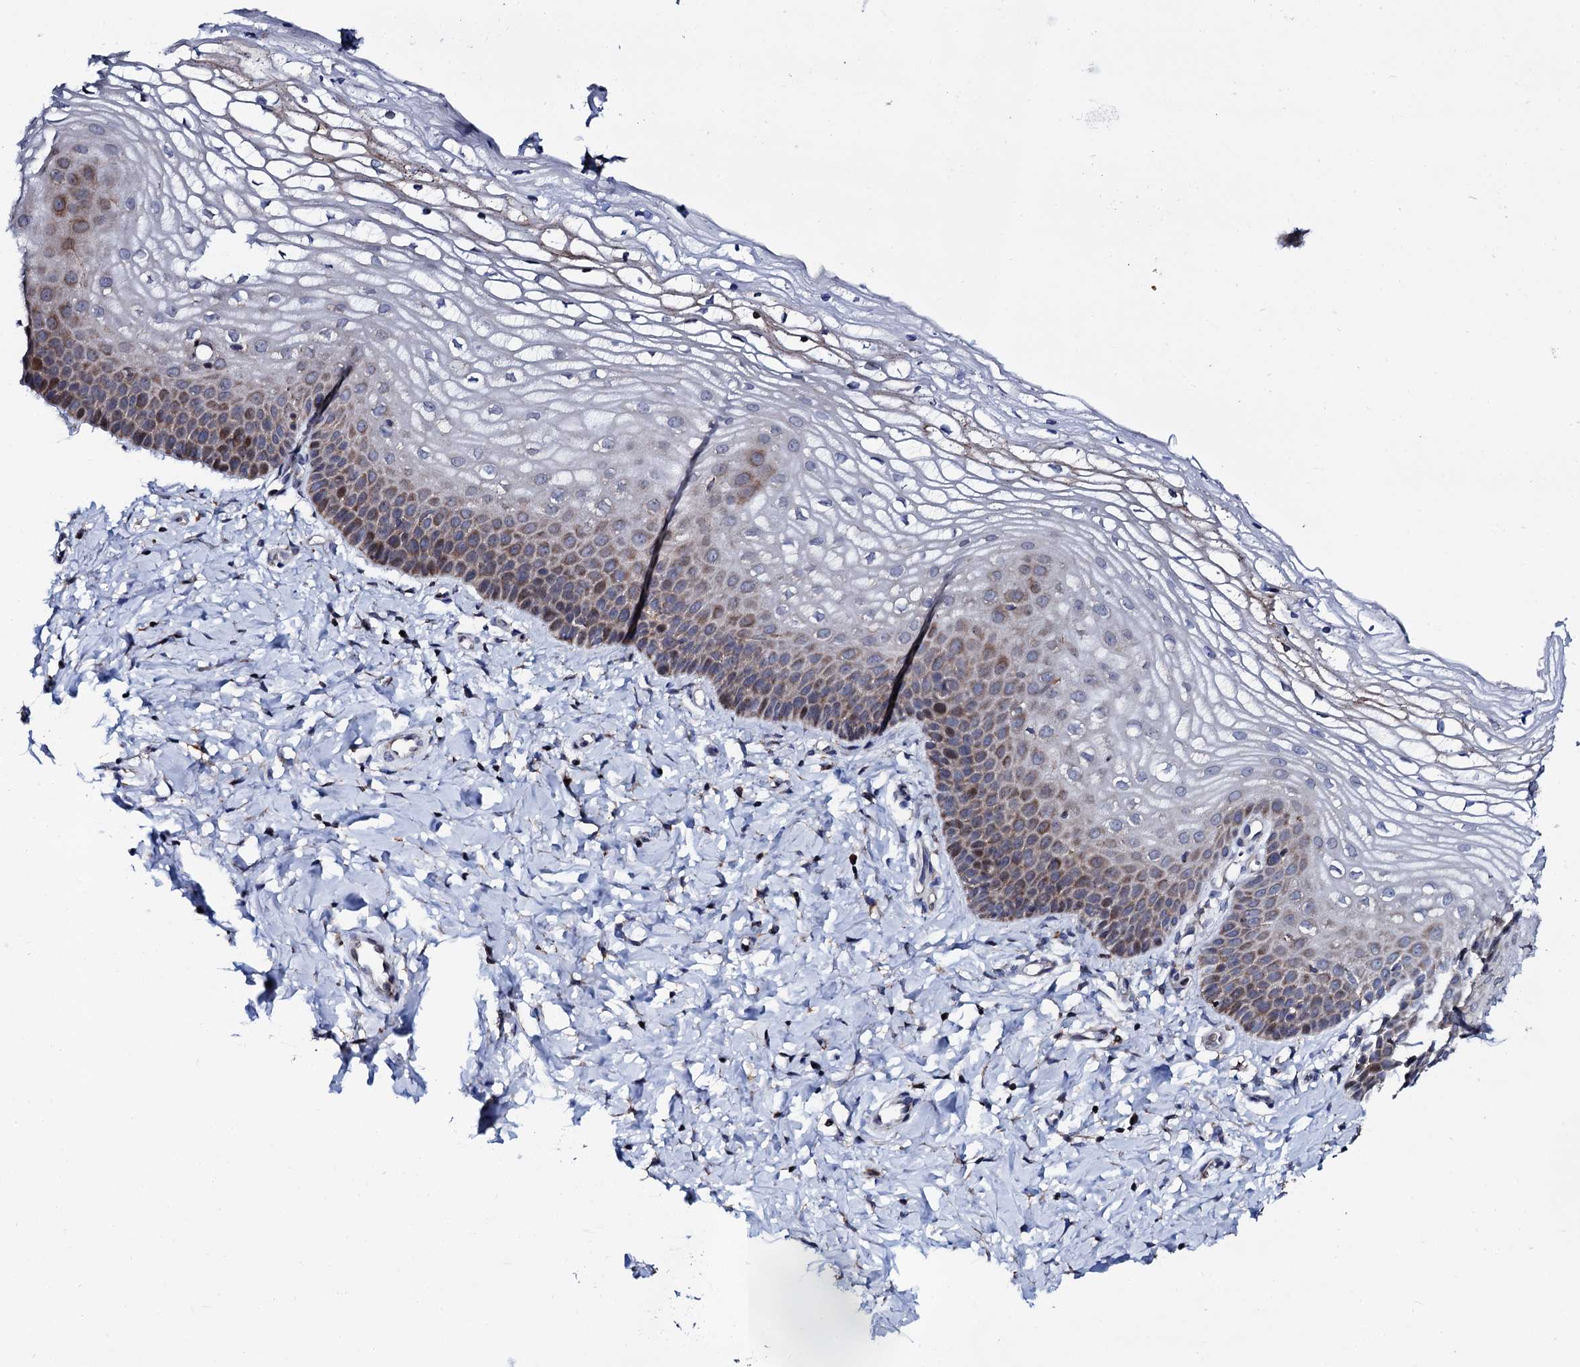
{"staining": {"intensity": "moderate", "quantity": "25%-75%", "location": "cytoplasmic/membranous"}, "tissue": "vagina", "cell_type": "Squamous epithelial cells", "image_type": "normal", "snomed": [{"axis": "morphology", "description": "Normal tissue, NOS"}, {"axis": "topography", "description": "Vagina"}, {"axis": "topography", "description": "Cervix"}], "caption": "The micrograph exhibits staining of normal vagina, revealing moderate cytoplasmic/membranous protein positivity (brown color) within squamous epithelial cells. (DAB IHC, brown staining for protein, blue staining for nuclei).", "gene": "TCIRG1", "patient": {"sex": "female", "age": 40}}